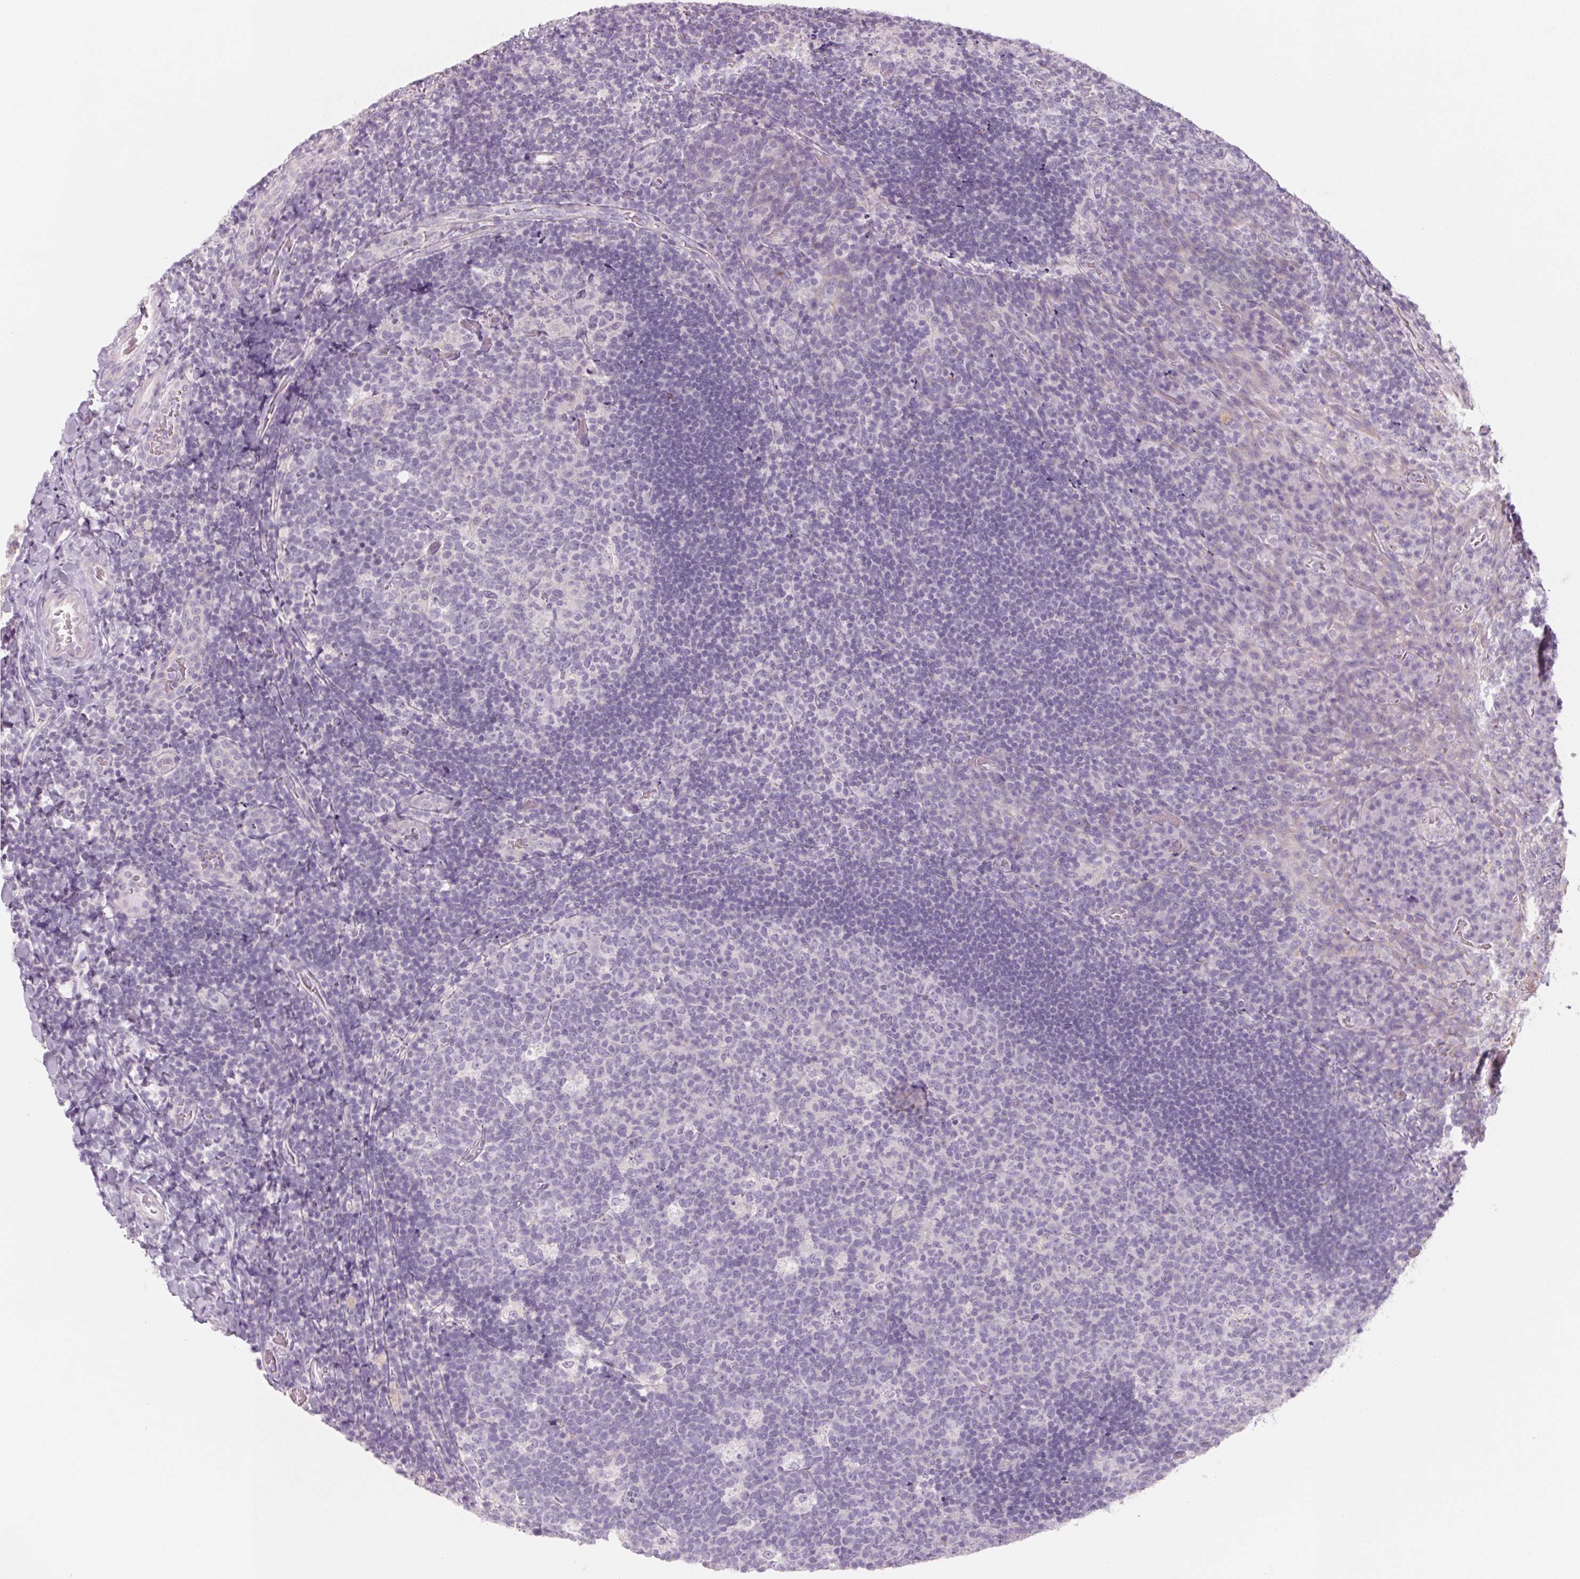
{"staining": {"intensity": "negative", "quantity": "none", "location": "none"}, "tissue": "tonsil", "cell_type": "Germinal center cells", "image_type": "normal", "snomed": [{"axis": "morphology", "description": "Normal tissue, NOS"}, {"axis": "topography", "description": "Tonsil"}], "caption": "There is no significant positivity in germinal center cells of tonsil. (Immunohistochemistry (ihc), brightfield microscopy, high magnification).", "gene": "POU1F1", "patient": {"sex": "male", "age": 17}}